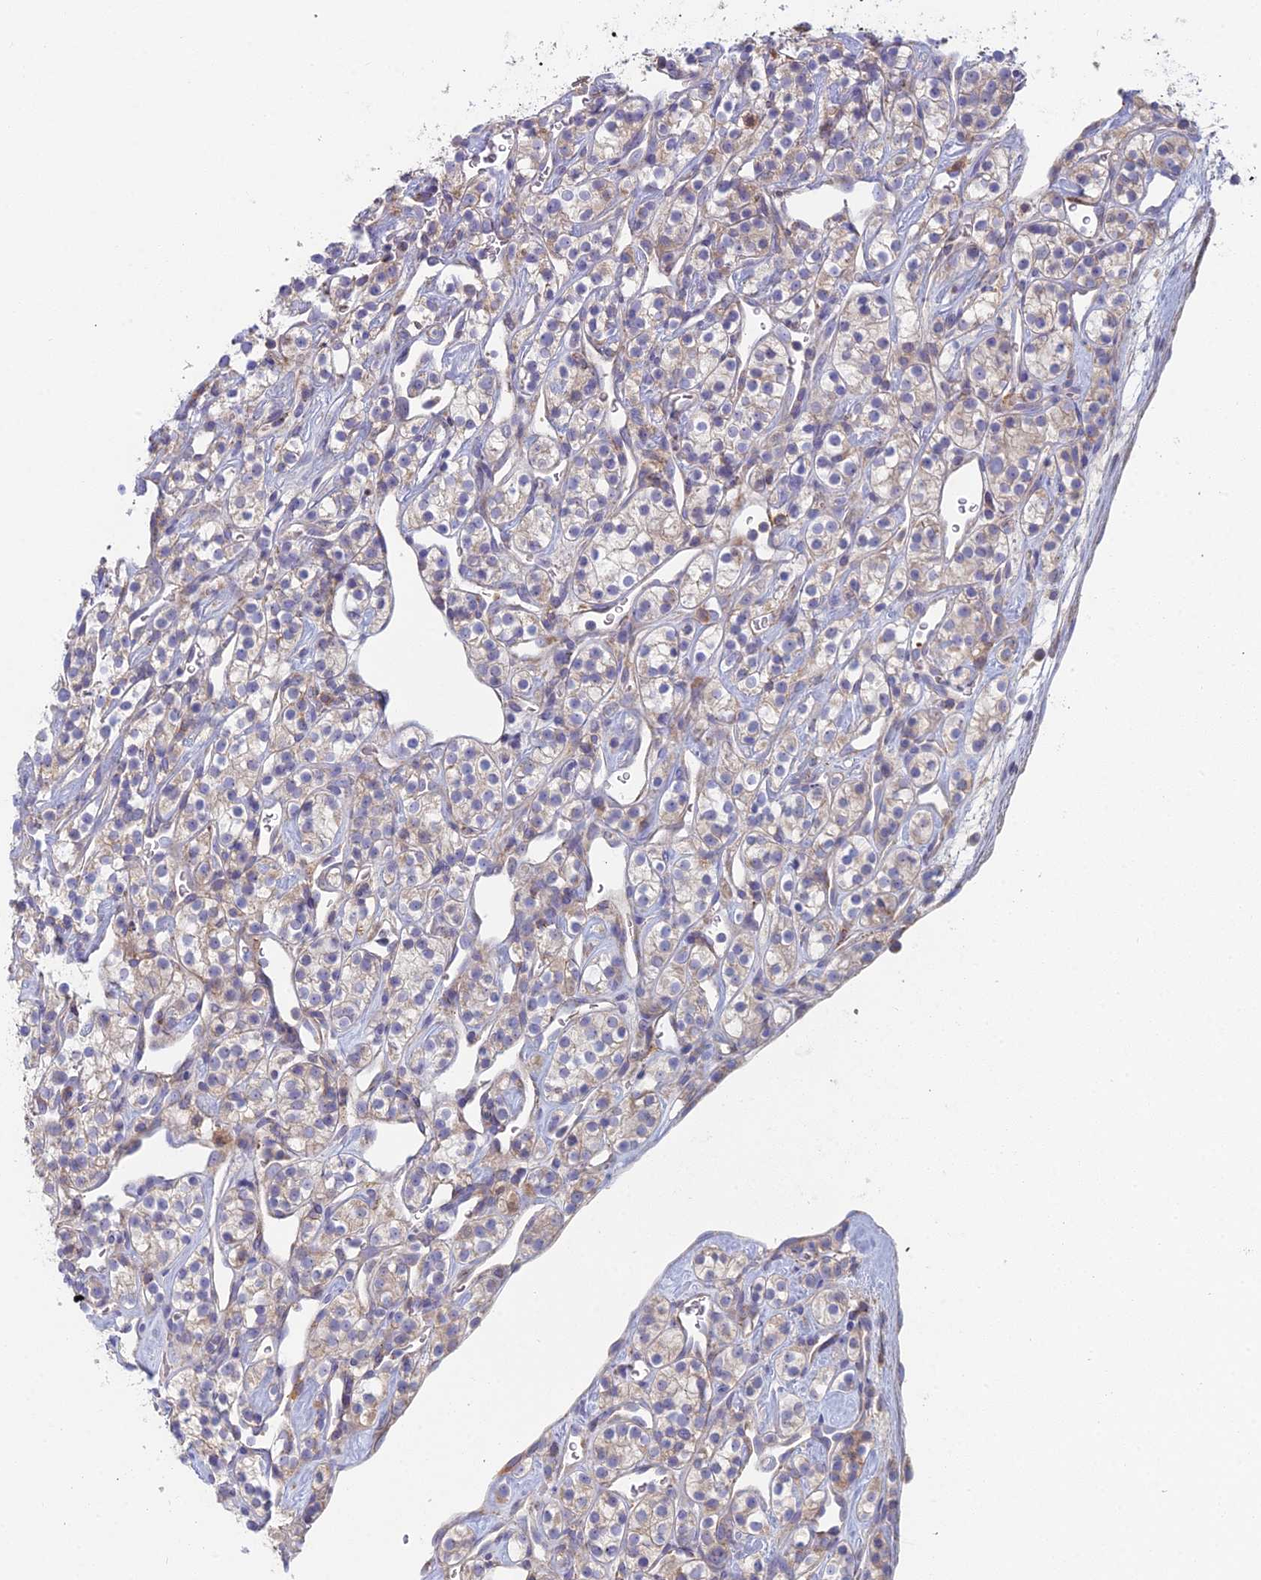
{"staining": {"intensity": "weak", "quantity": "<25%", "location": "cytoplasmic/membranous"}, "tissue": "renal cancer", "cell_type": "Tumor cells", "image_type": "cancer", "snomed": [{"axis": "morphology", "description": "Adenocarcinoma, NOS"}, {"axis": "topography", "description": "Kidney"}], "caption": "DAB (3,3'-diaminobenzidine) immunohistochemical staining of human adenocarcinoma (renal) demonstrates no significant expression in tumor cells. (Stains: DAB immunohistochemistry (IHC) with hematoxylin counter stain, Microscopy: brightfield microscopy at high magnification).", "gene": "IFTAP", "patient": {"sex": "male", "age": 77}}